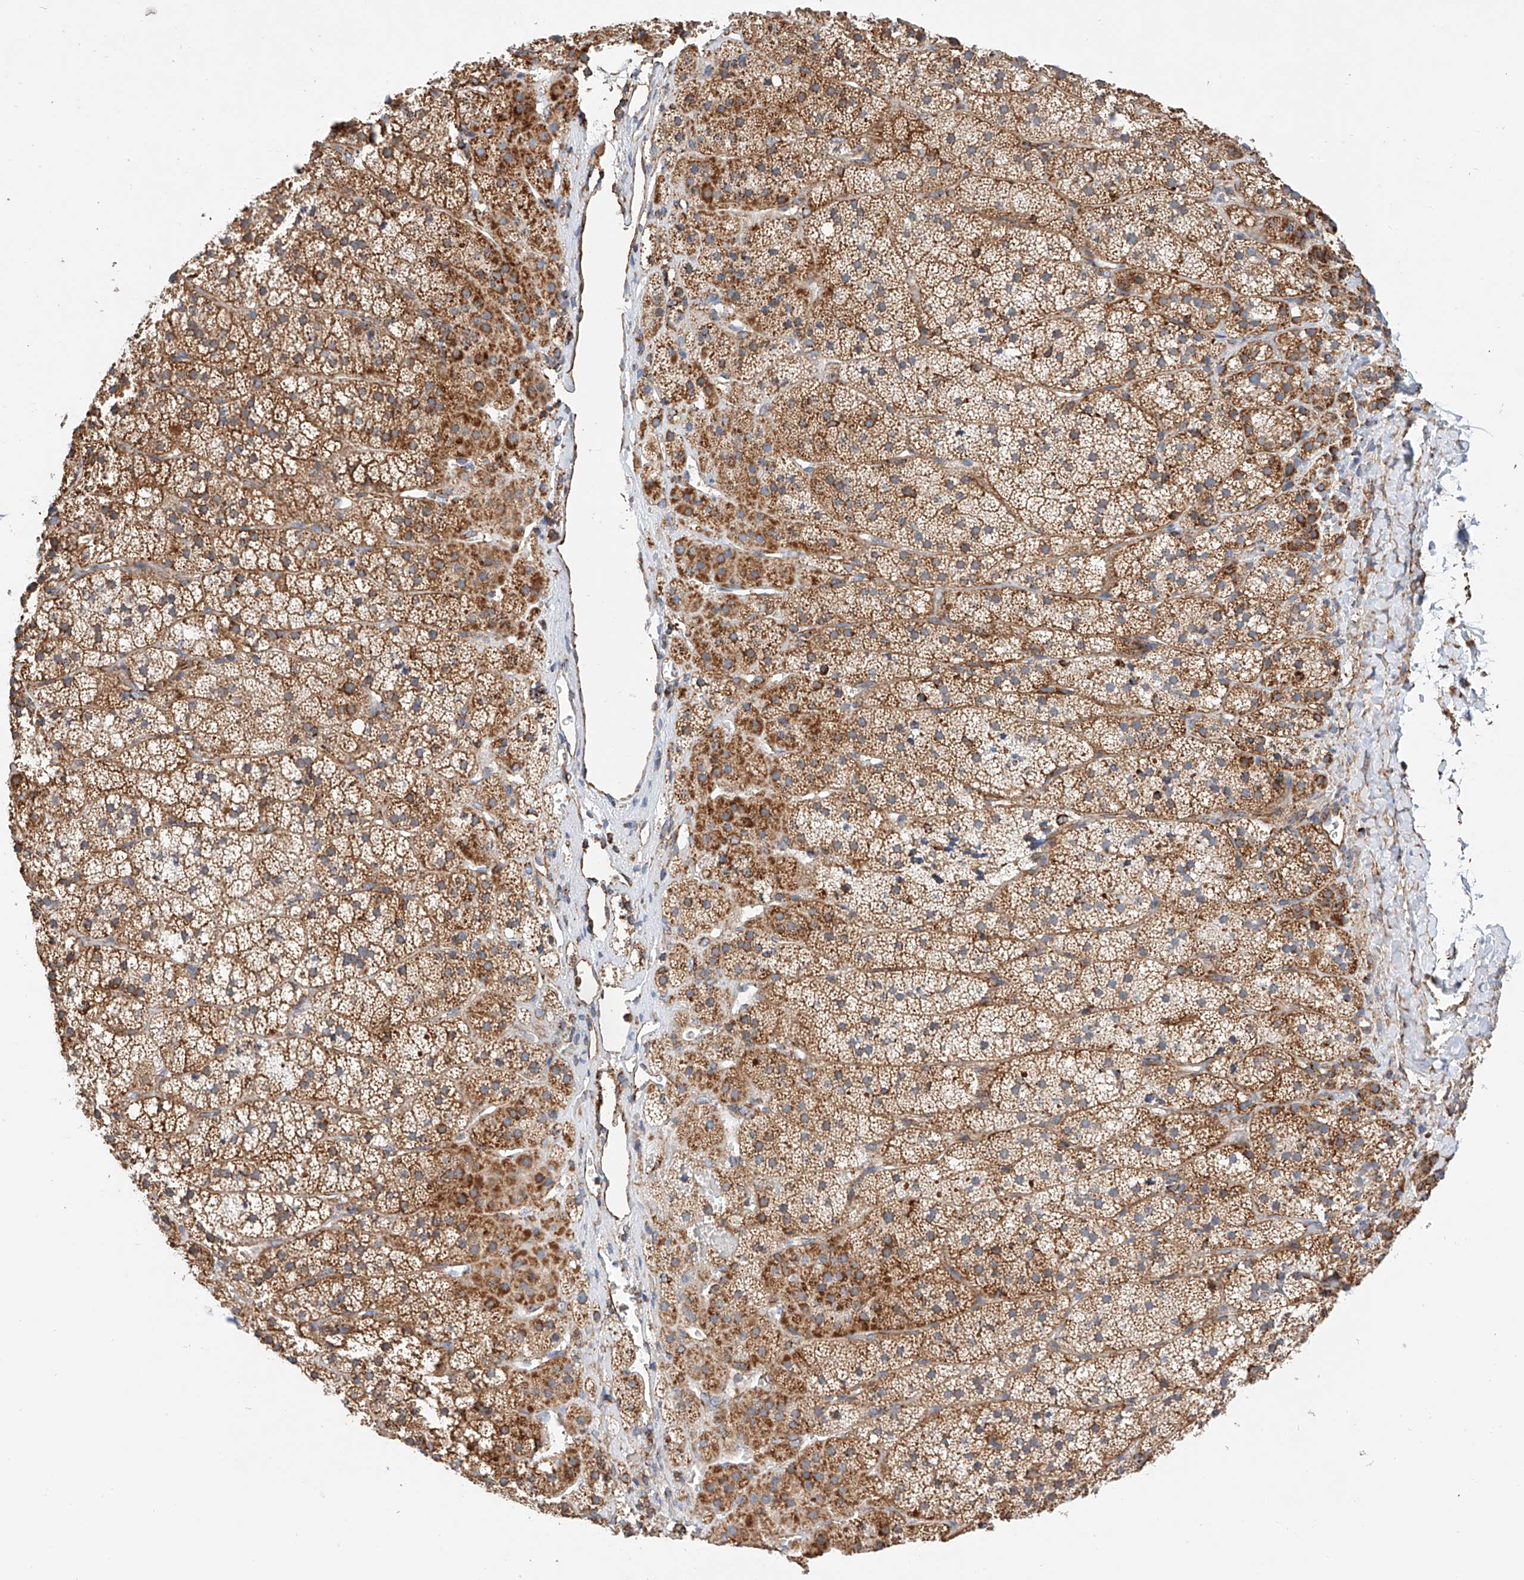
{"staining": {"intensity": "moderate", "quantity": ">75%", "location": "cytoplasmic/membranous"}, "tissue": "adrenal gland", "cell_type": "Glandular cells", "image_type": "normal", "snomed": [{"axis": "morphology", "description": "Normal tissue, NOS"}, {"axis": "topography", "description": "Adrenal gland"}], "caption": "Adrenal gland stained with immunohistochemistry (IHC) exhibits moderate cytoplasmic/membranous staining in approximately >75% of glandular cells.", "gene": "NDUFV3", "patient": {"sex": "female", "age": 44}}